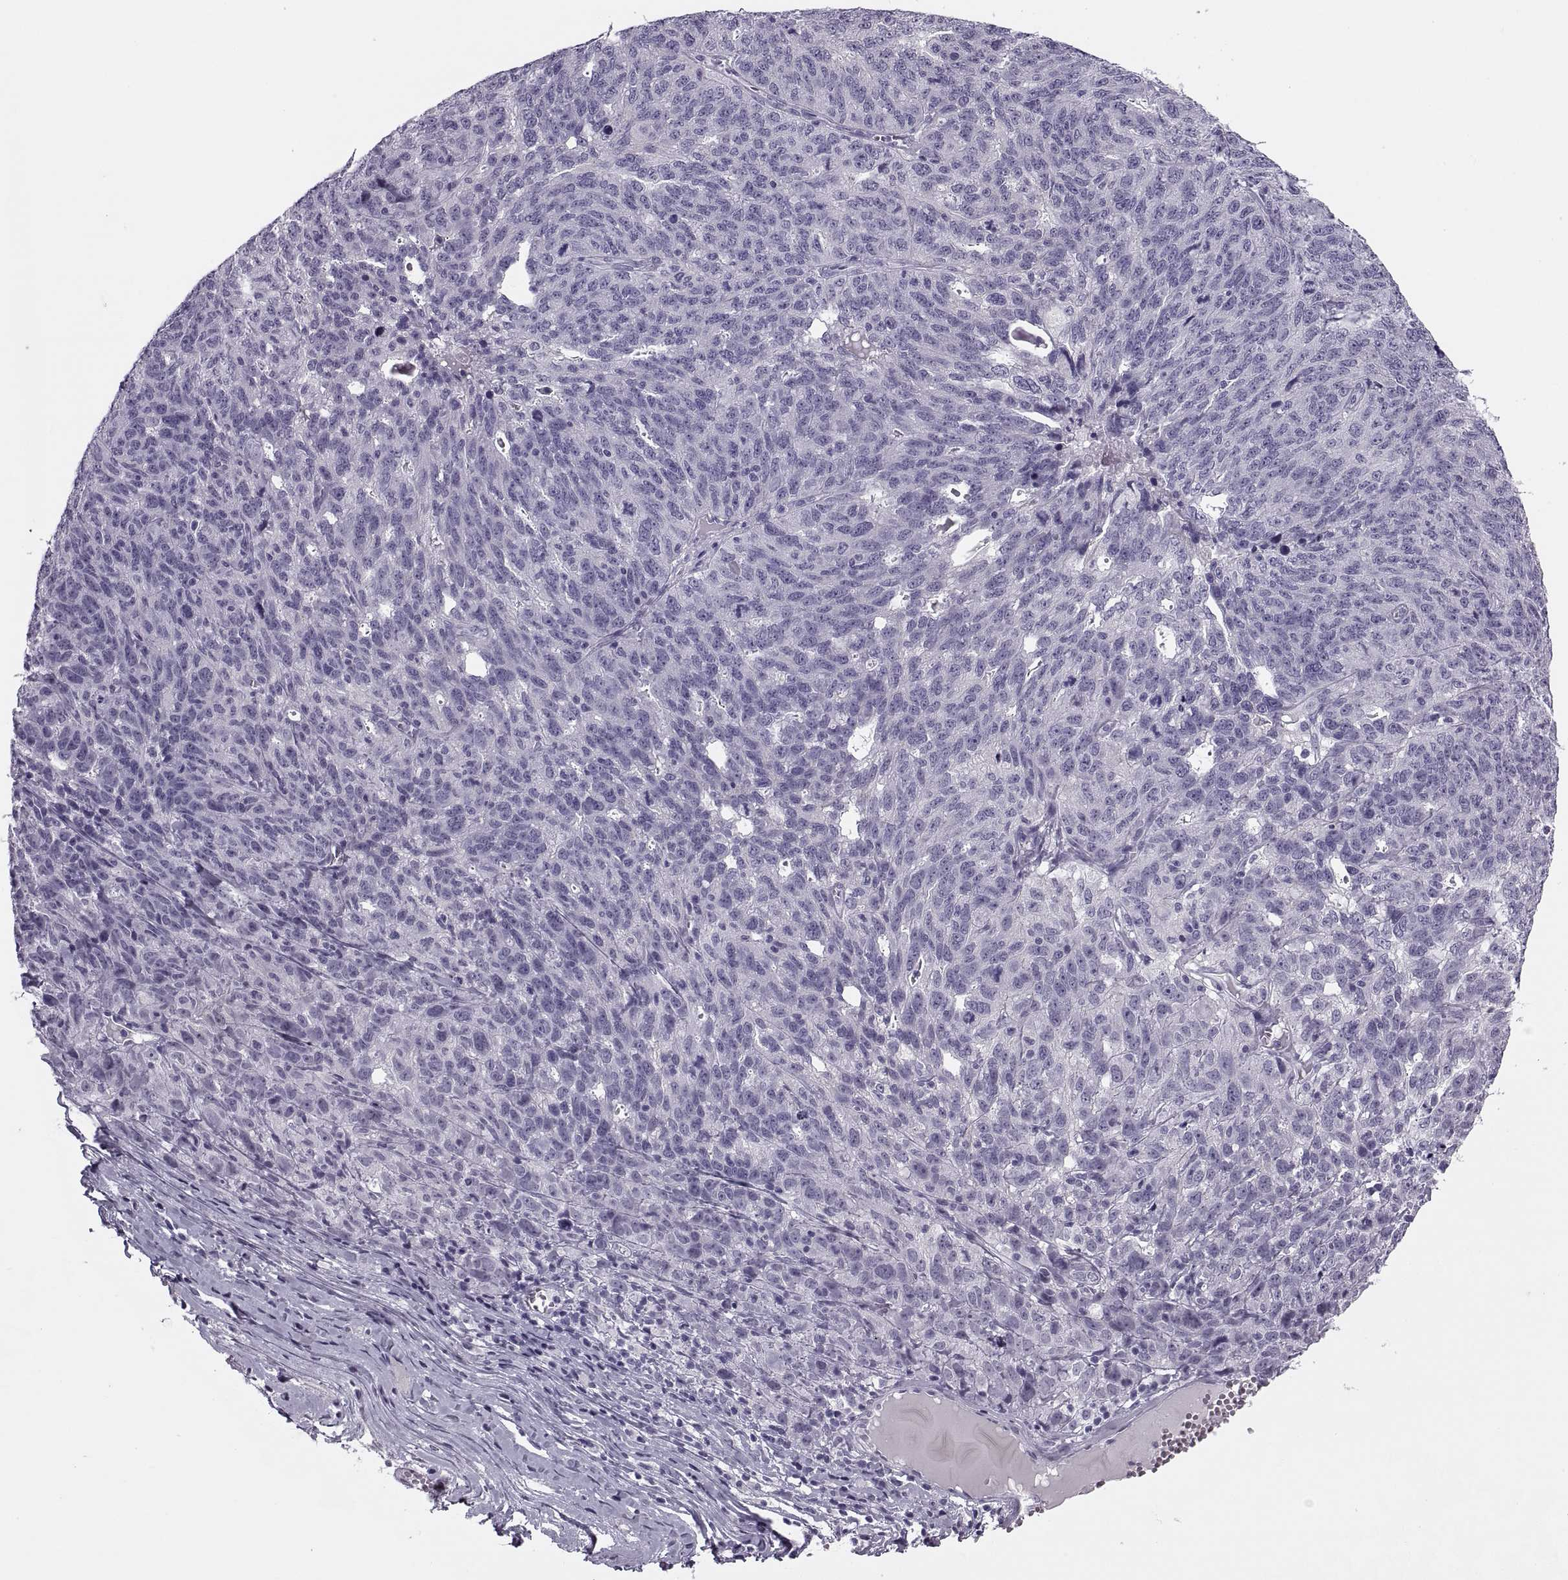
{"staining": {"intensity": "negative", "quantity": "none", "location": "none"}, "tissue": "ovarian cancer", "cell_type": "Tumor cells", "image_type": "cancer", "snomed": [{"axis": "morphology", "description": "Cystadenocarcinoma, serous, NOS"}, {"axis": "topography", "description": "Ovary"}], "caption": "A high-resolution photomicrograph shows immunohistochemistry (IHC) staining of serous cystadenocarcinoma (ovarian), which displays no significant expression in tumor cells.", "gene": "SYNGR4", "patient": {"sex": "female", "age": 71}}